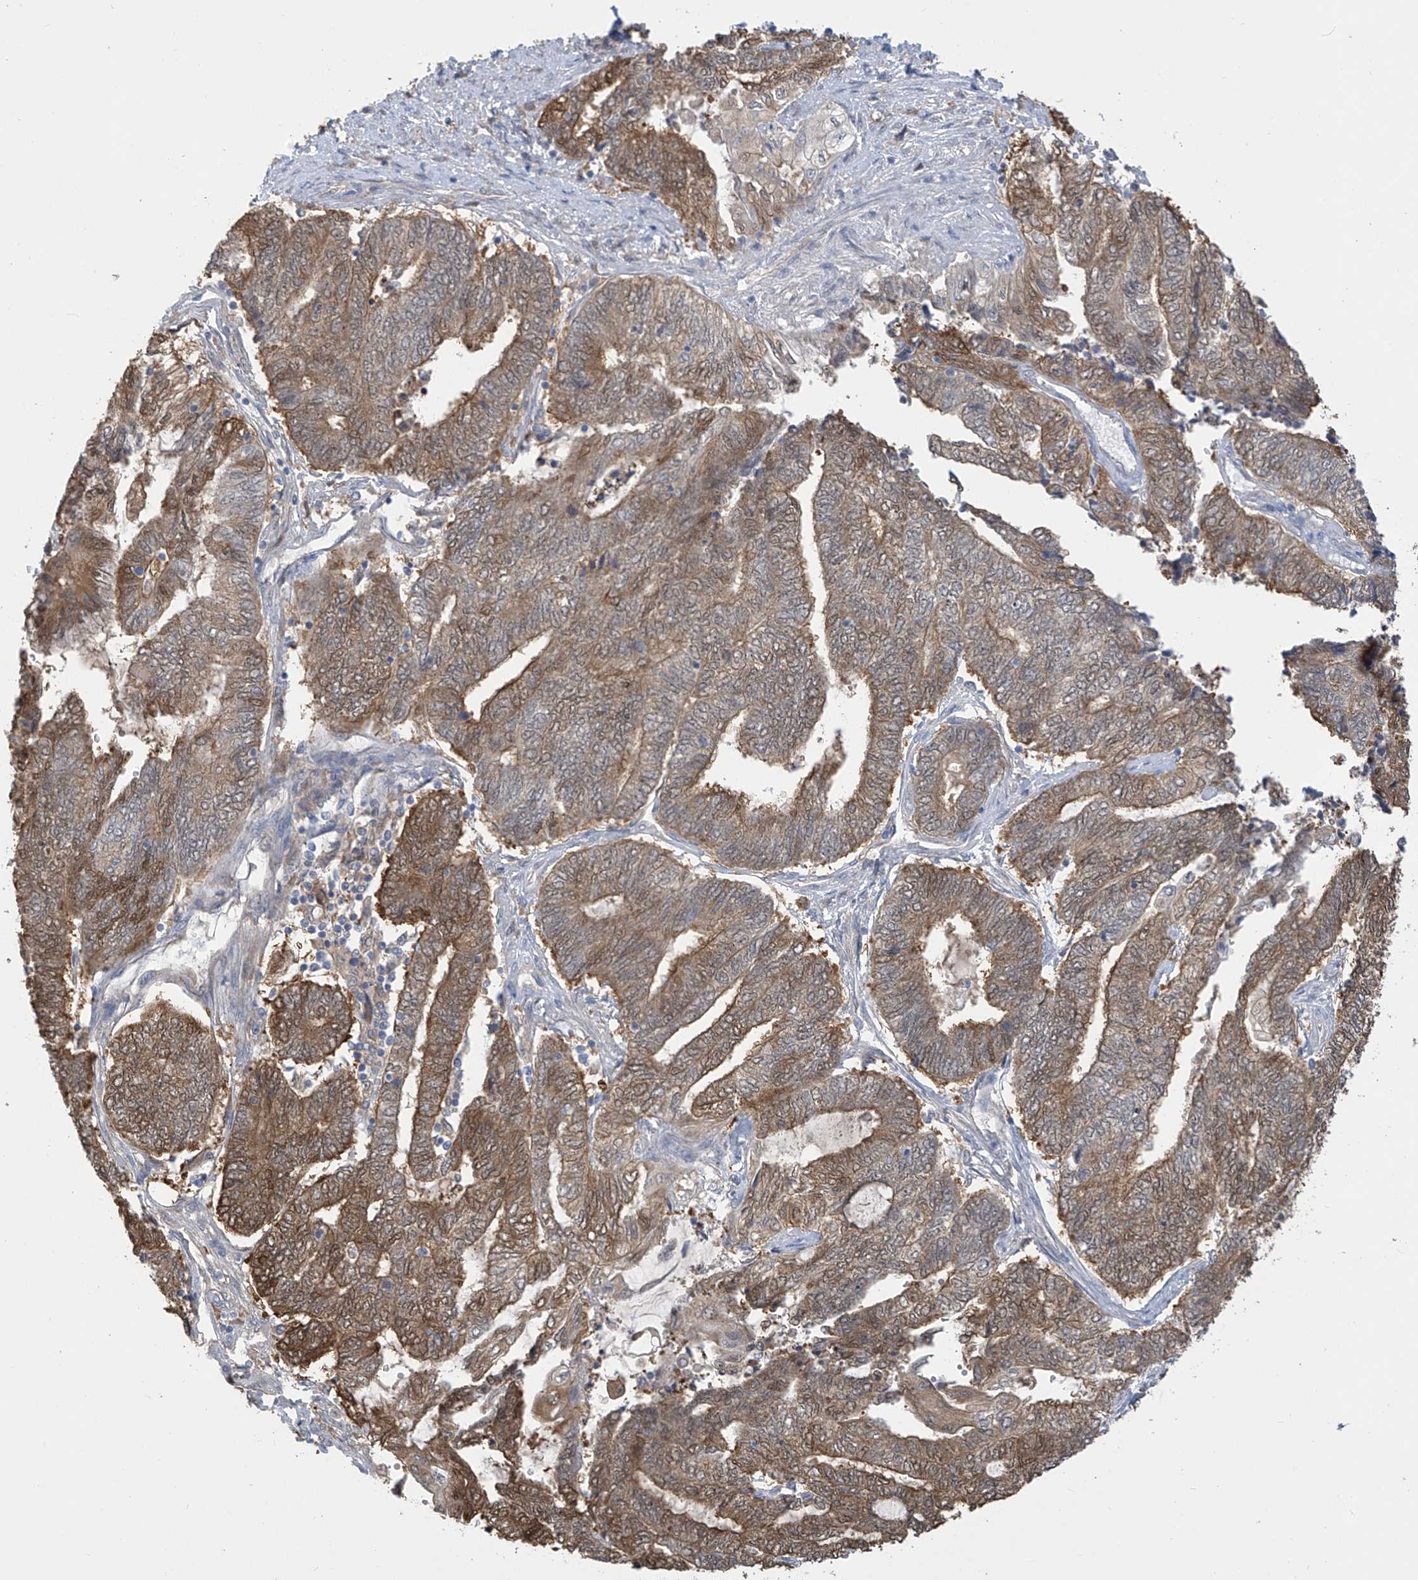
{"staining": {"intensity": "strong", "quantity": ">75%", "location": "cytoplasmic/membranous,nuclear"}, "tissue": "endometrial cancer", "cell_type": "Tumor cells", "image_type": "cancer", "snomed": [{"axis": "morphology", "description": "Adenocarcinoma, NOS"}, {"axis": "topography", "description": "Uterus"}, {"axis": "topography", "description": "Endometrium"}], "caption": "An image of human endometrial cancer stained for a protein demonstrates strong cytoplasmic/membranous and nuclear brown staining in tumor cells. The staining was performed using DAB, with brown indicating positive protein expression. Nuclei are stained blue with hematoxylin.", "gene": "IDH1", "patient": {"sex": "female", "age": 70}}